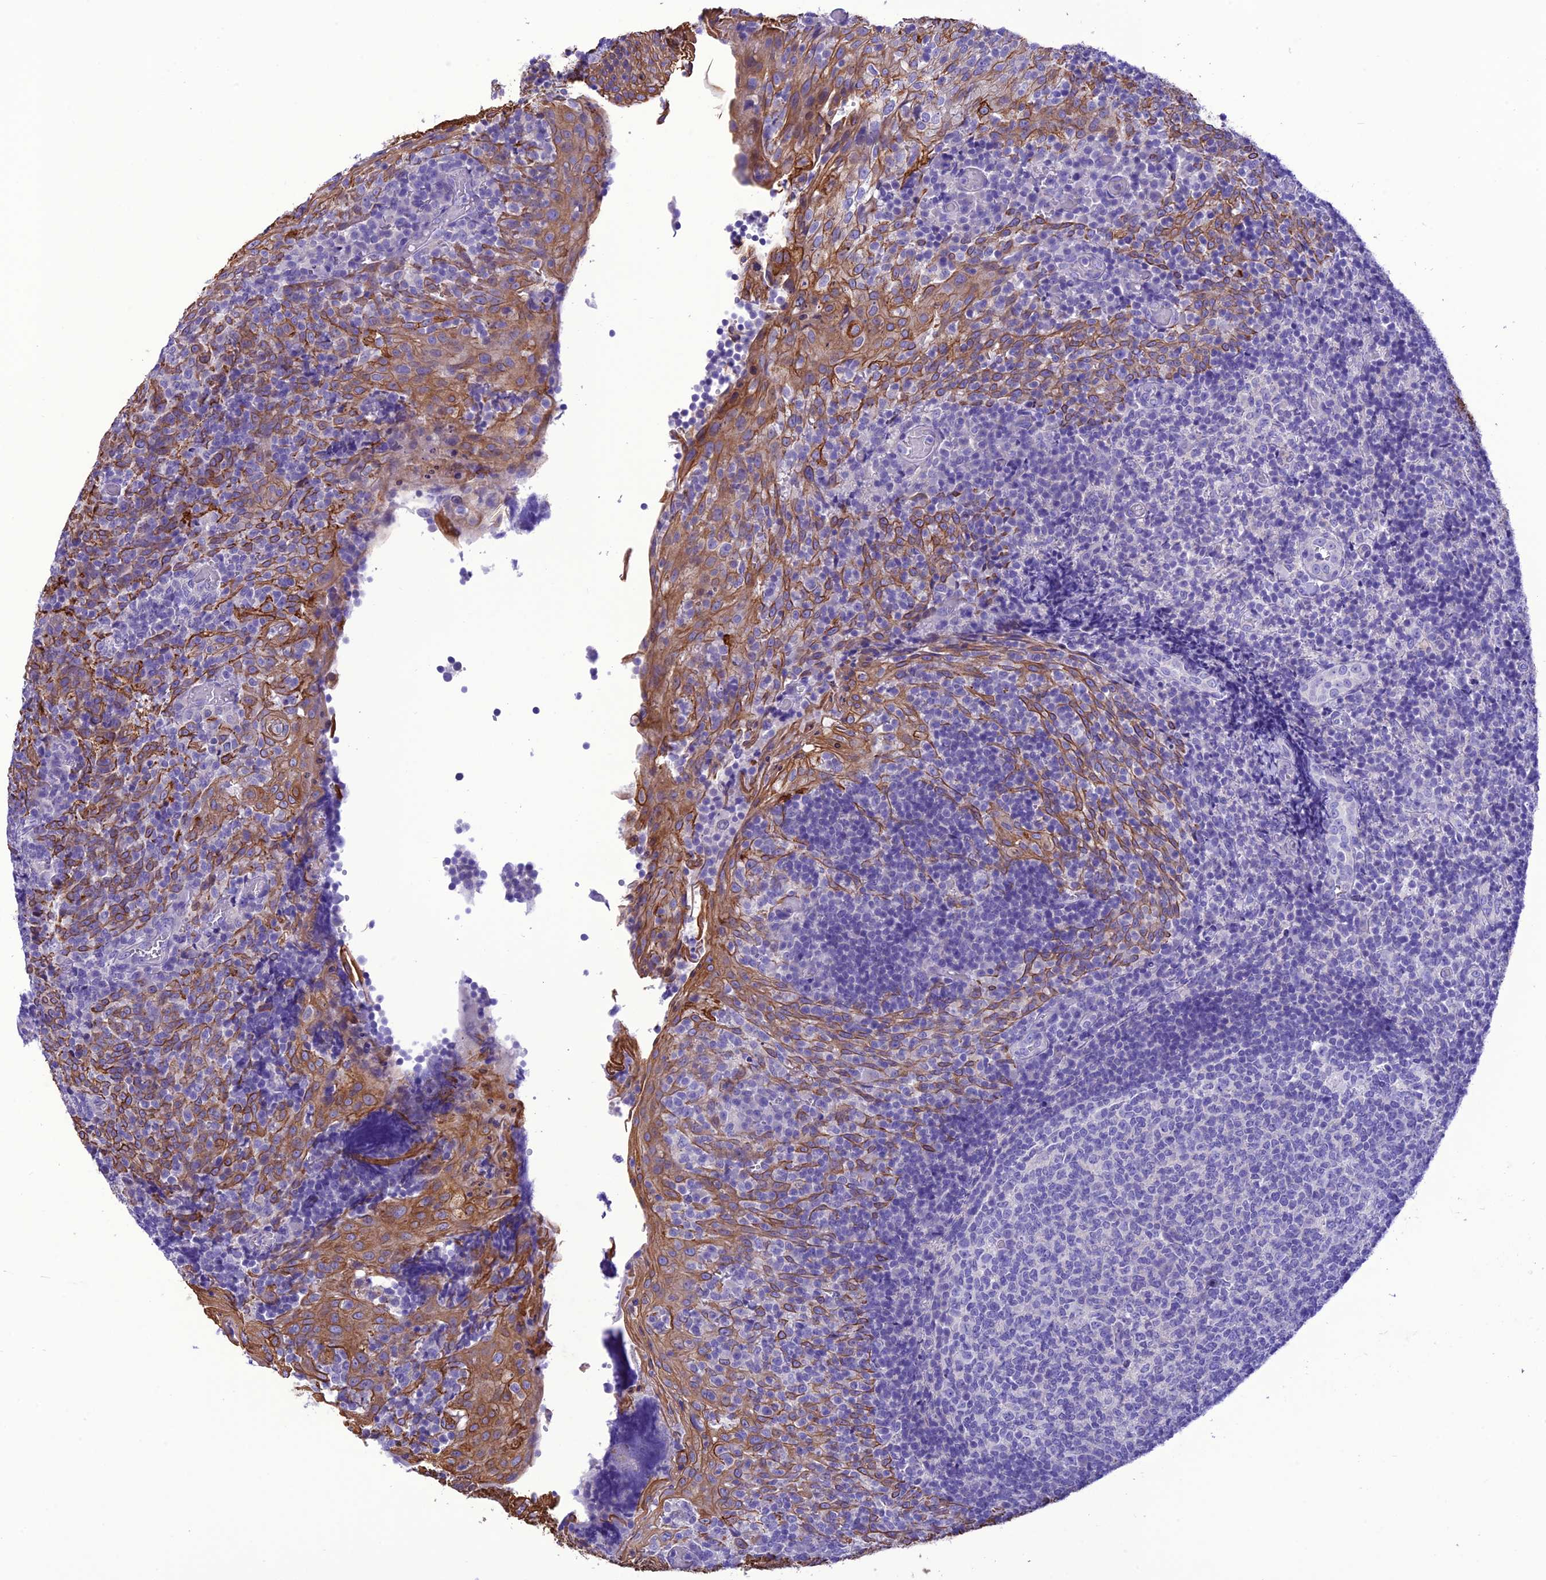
{"staining": {"intensity": "negative", "quantity": "none", "location": "none"}, "tissue": "tonsil", "cell_type": "Germinal center cells", "image_type": "normal", "snomed": [{"axis": "morphology", "description": "Normal tissue, NOS"}, {"axis": "topography", "description": "Tonsil"}], "caption": "Immunohistochemistry of normal human tonsil shows no expression in germinal center cells. Nuclei are stained in blue.", "gene": "VPS52", "patient": {"sex": "female", "age": 19}}